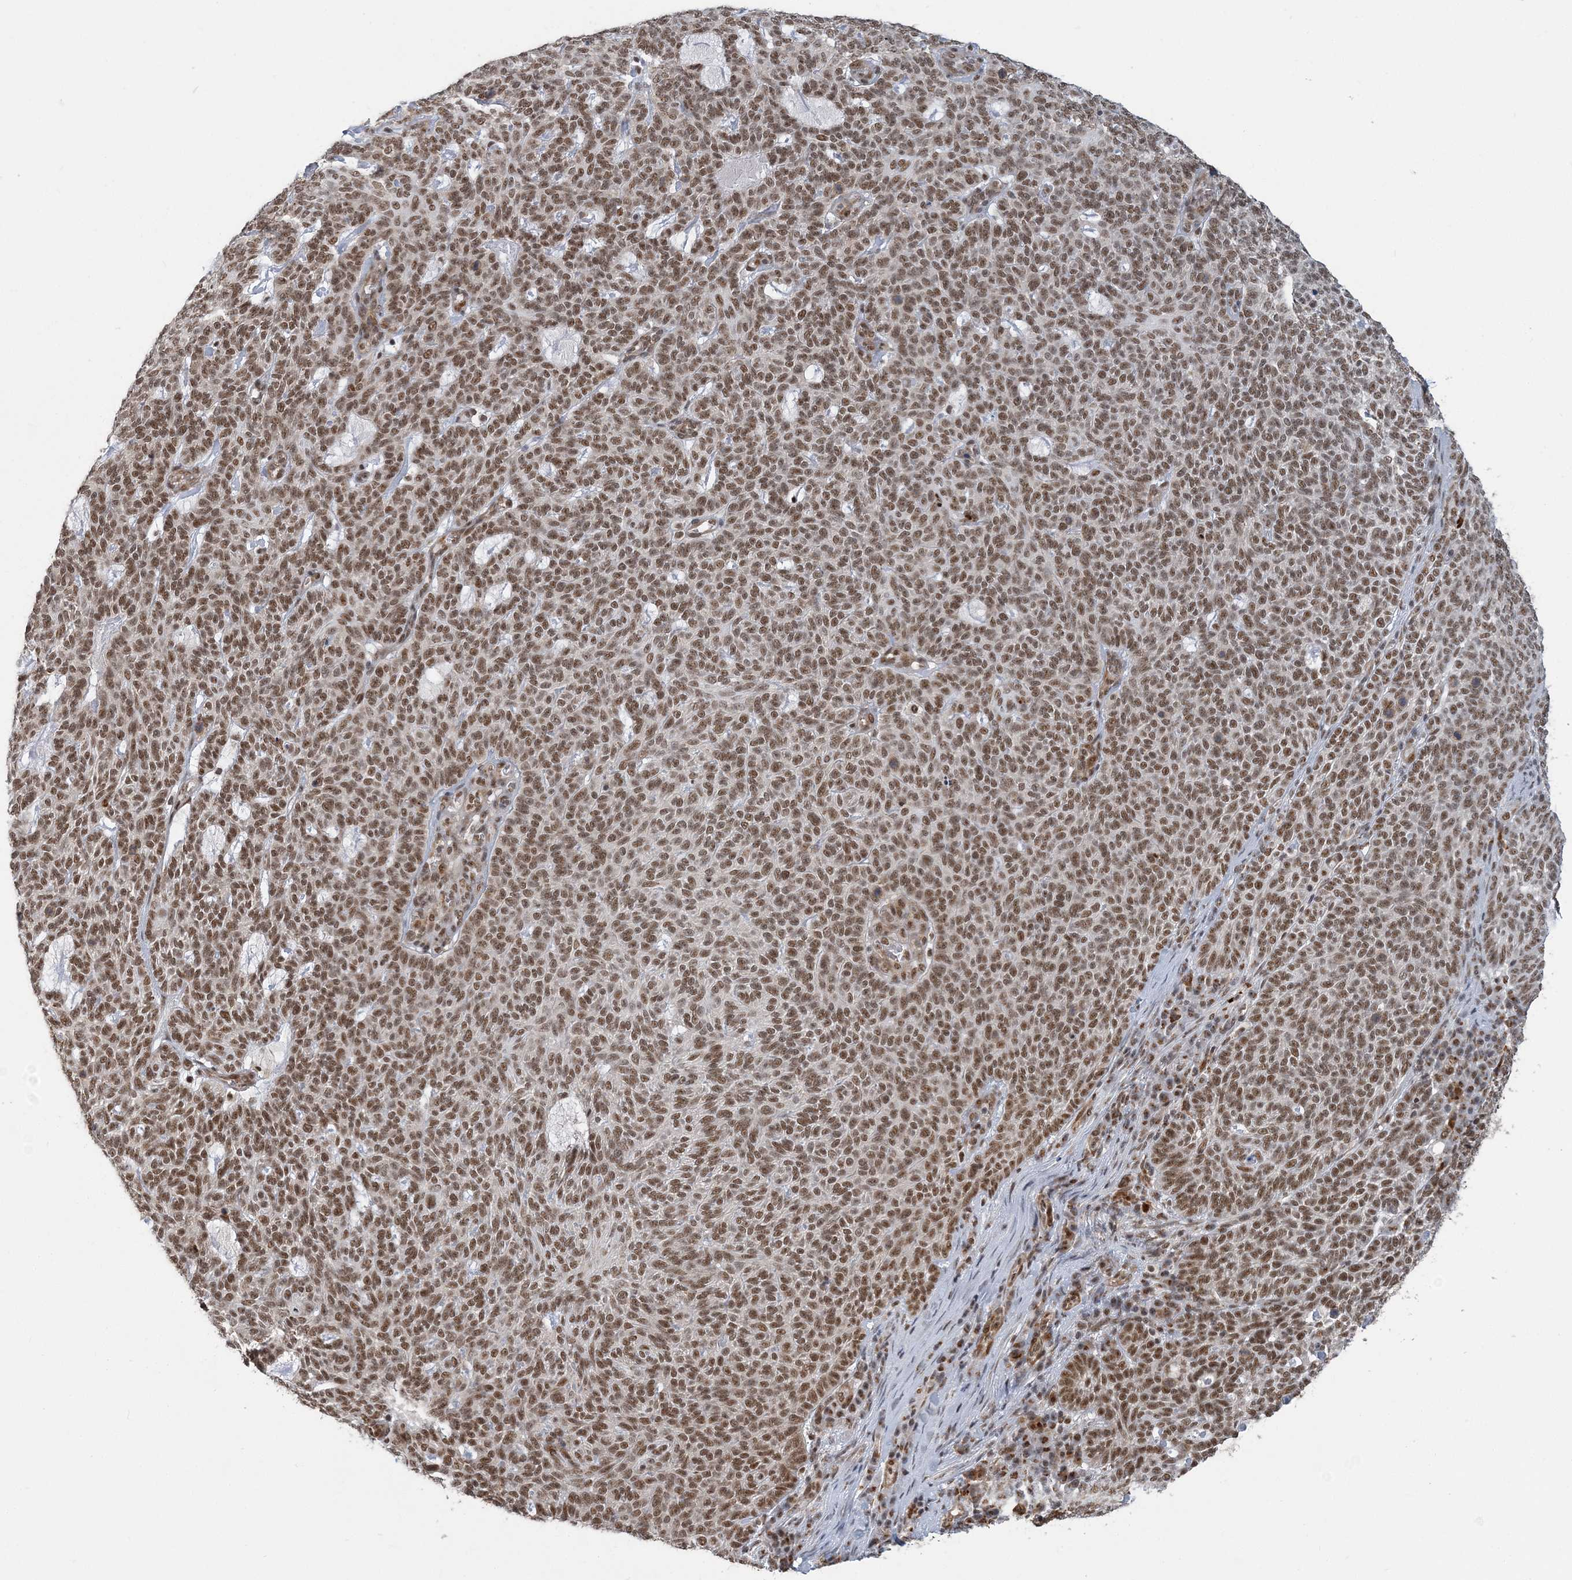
{"staining": {"intensity": "moderate", "quantity": ">75%", "location": "nuclear"}, "tissue": "skin cancer", "cell_type": "Tumor cells", "image_type": "cancer", "snomed": [{"axis": "morphology", "description": "Squamous cell carcinoma, NOS"}, {"axis": "topography", "description": "Skin"}], "caption": "Protein staining of skin squamous cell carcinoma tissue shows moderate nuclear staining in about >75% of tumor cells. (brown staining indicates protein expression, while blue staining denotes nuclei).", "gene": "PLRG1", "patient": {"sex": "female", "age": 90}}